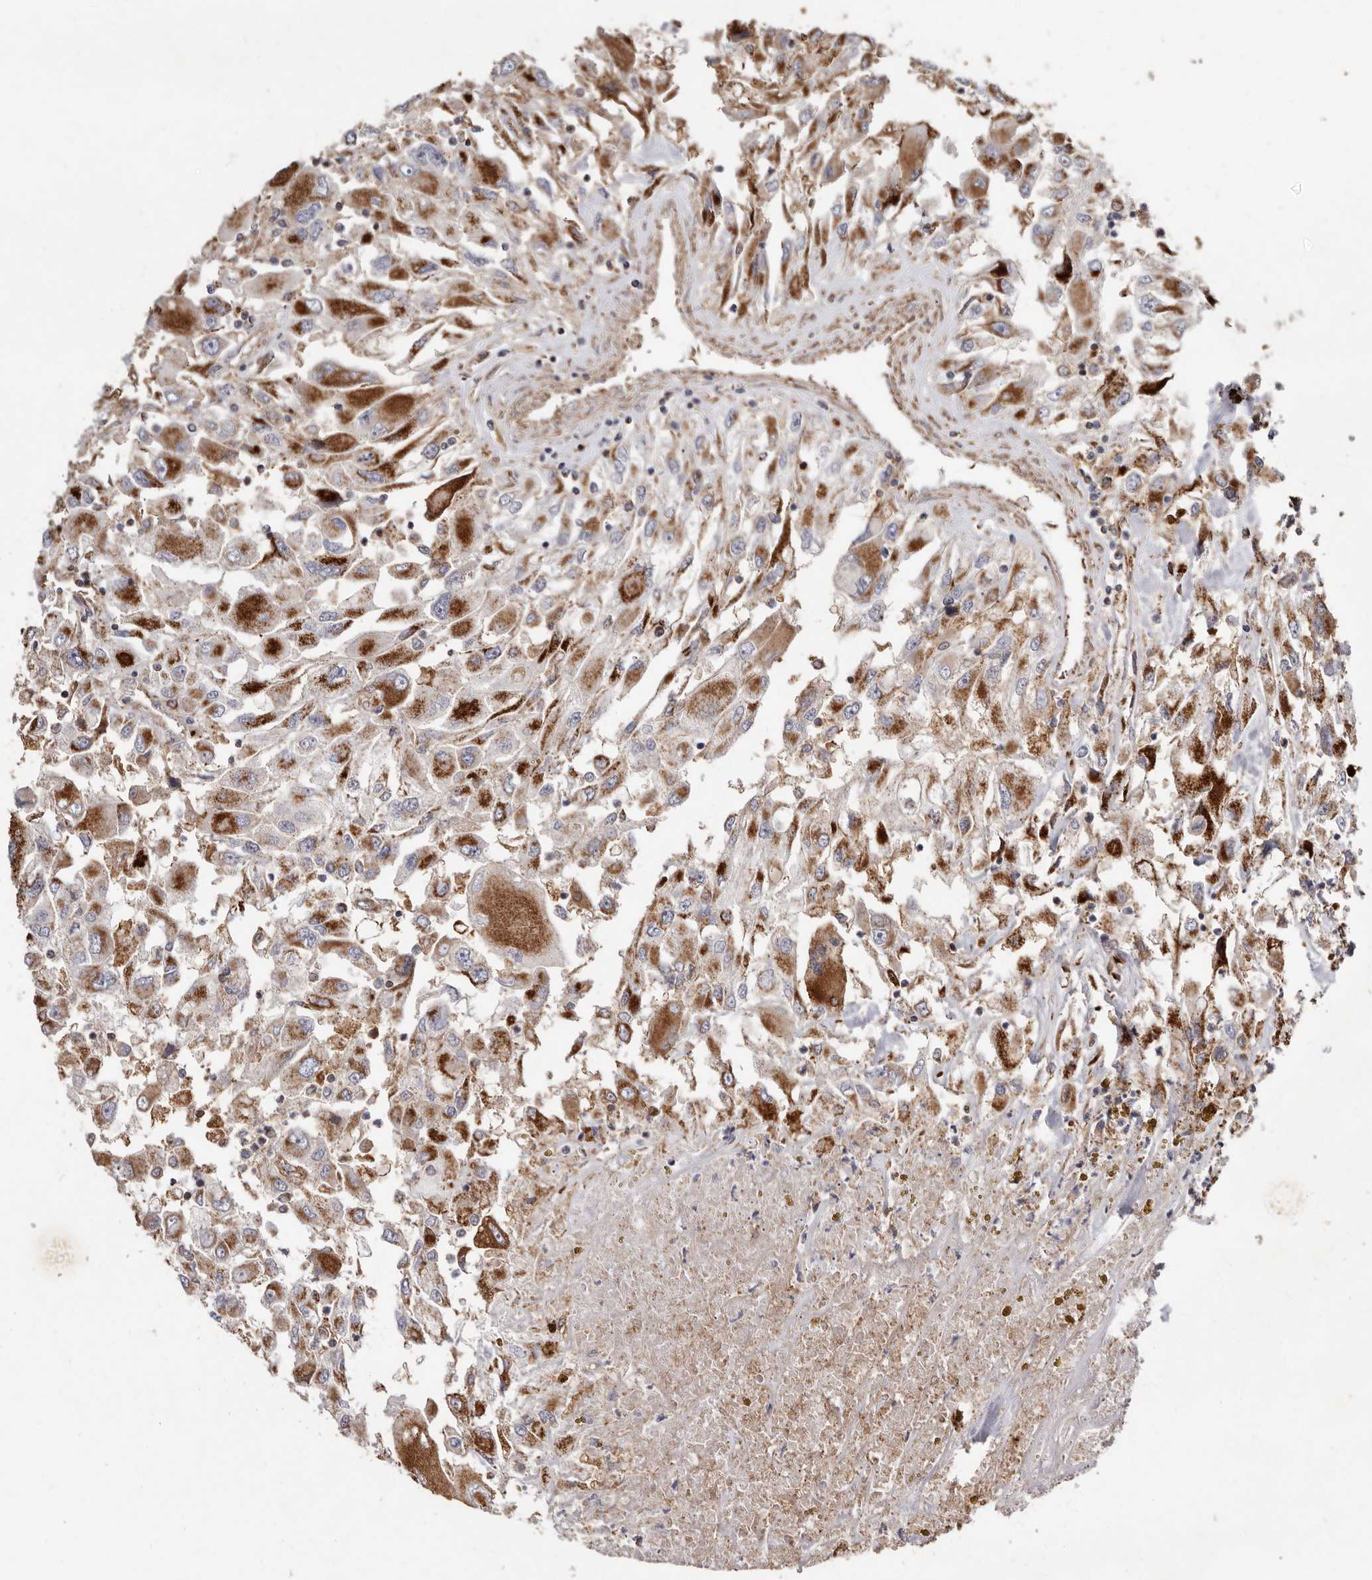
{"staining": {"intensity": "moderate", "quantity": ">75%", "location": "cytoplasmic/membranous"}, "tissue": "renal cancer", "cell_type": "Tumor cells", "image_type": "cancer", "snomed": [{"axis": "morphology", "description": "Adenocarcinoma, NOS"}, {"axis": "topography", "description": "Kidney"}], "caption": "Protein expression by IHC shows moderate cytoplasmic/membranous positivity in approximately >75% of tumor cells in adenocarcinoma (renal). Using DAB (brown) and hematoxylin (blue) stains, captured at high magnification using brightfield microscopy.", "gene": "KIF26B", "patient": {"sex": "female", "age": 52}}